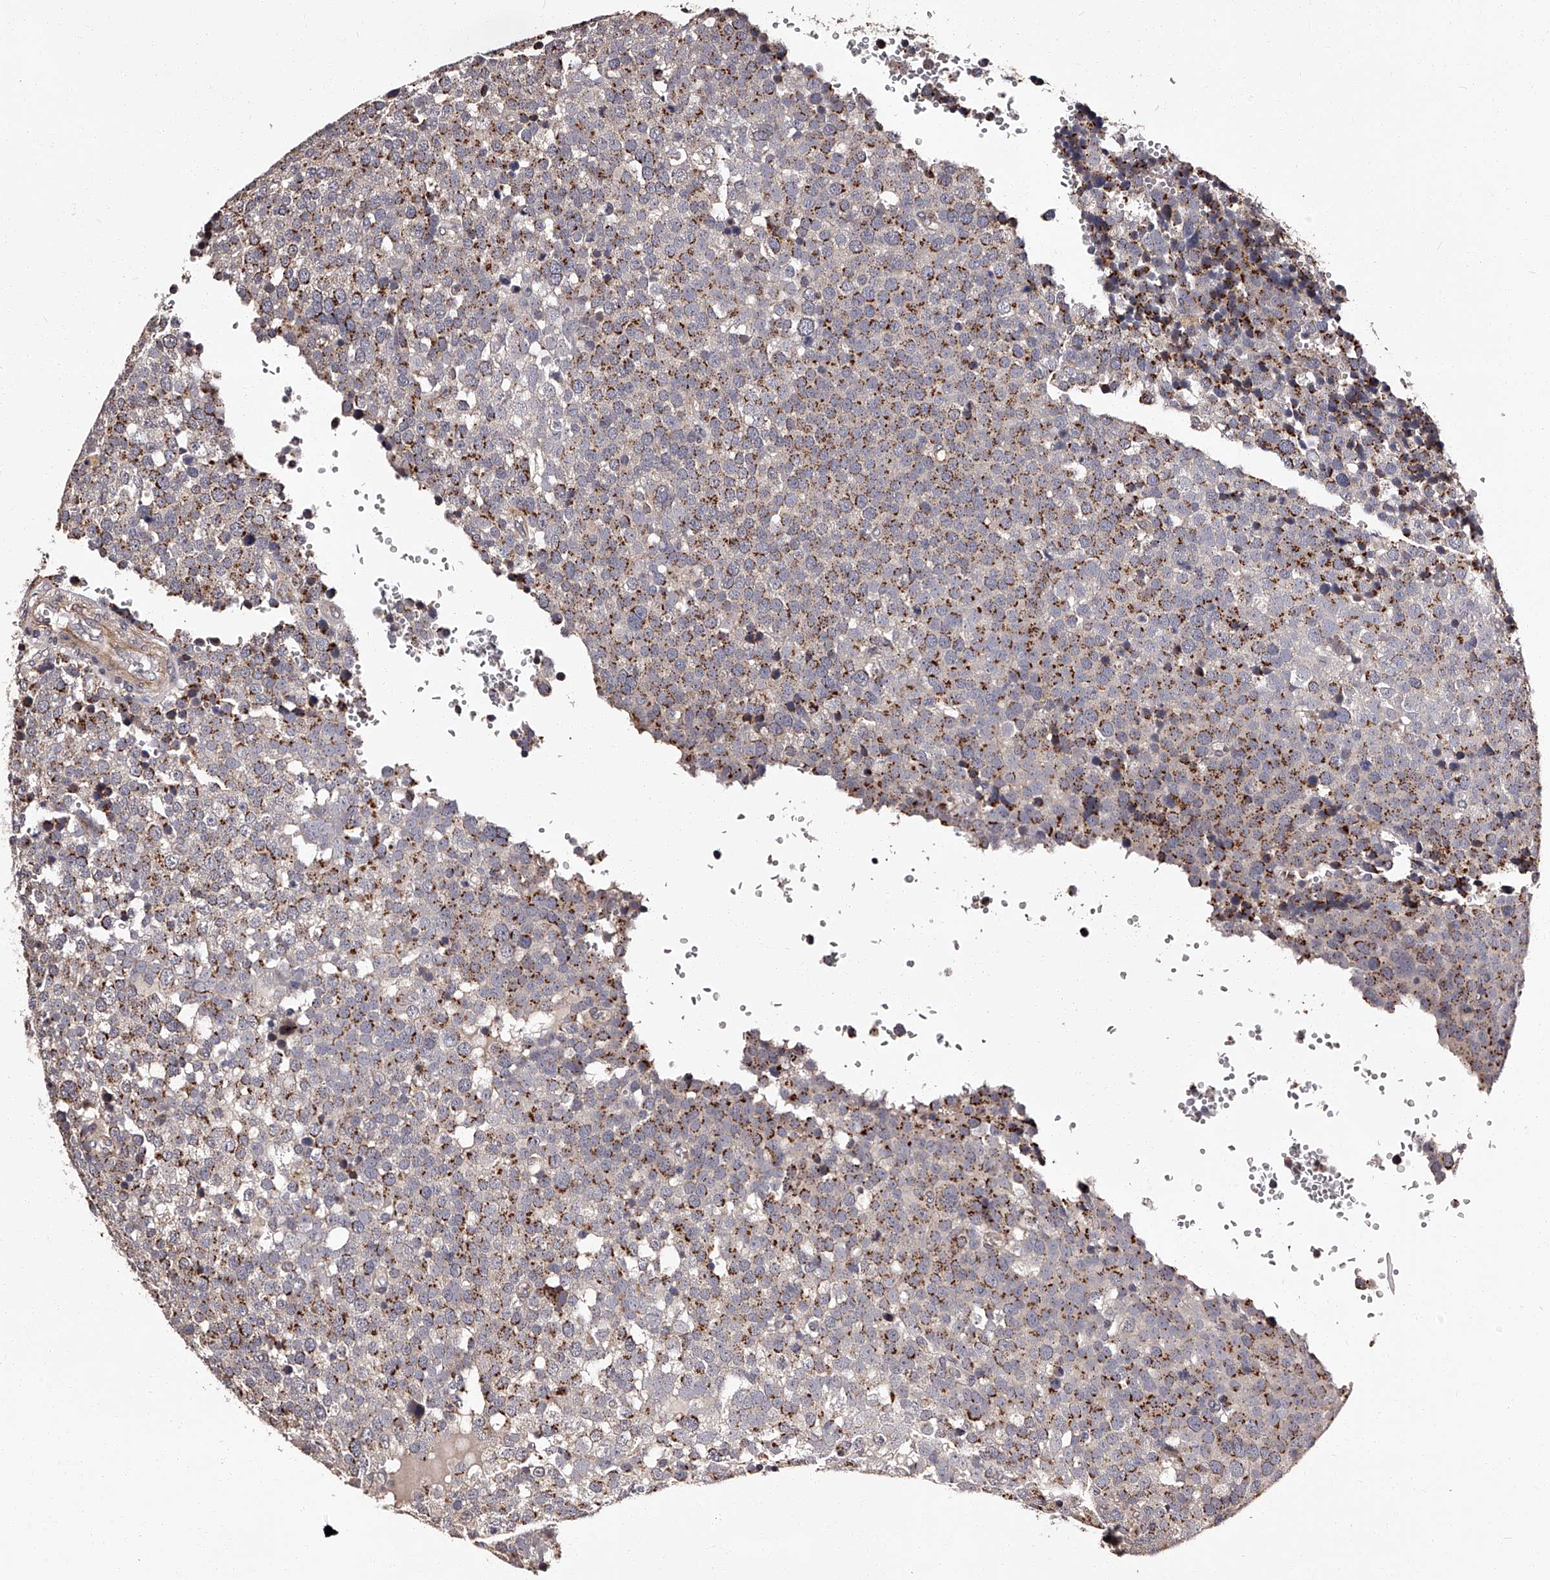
{"staining": {"intensity": "strong", "quantity": "25%-75%", "location": "cytoplasmic/membranous"}, "tissue": "testis cancer", "cell_type": "Tumor cells", "image_type": "cancer", "snomed": [{"axis": "morphology", "description": "Seminoma, NOS"}, {"axis": "topography", "description": "Testis"}], "caption": "Strong cytoplasmic/membranous staining is seen in about 25%-75% of tumor cells in testis seminoma. Nuclei are stained in blue.", "gene": "RSC1A1", "patient": {"sex": "male", "age": 71}}